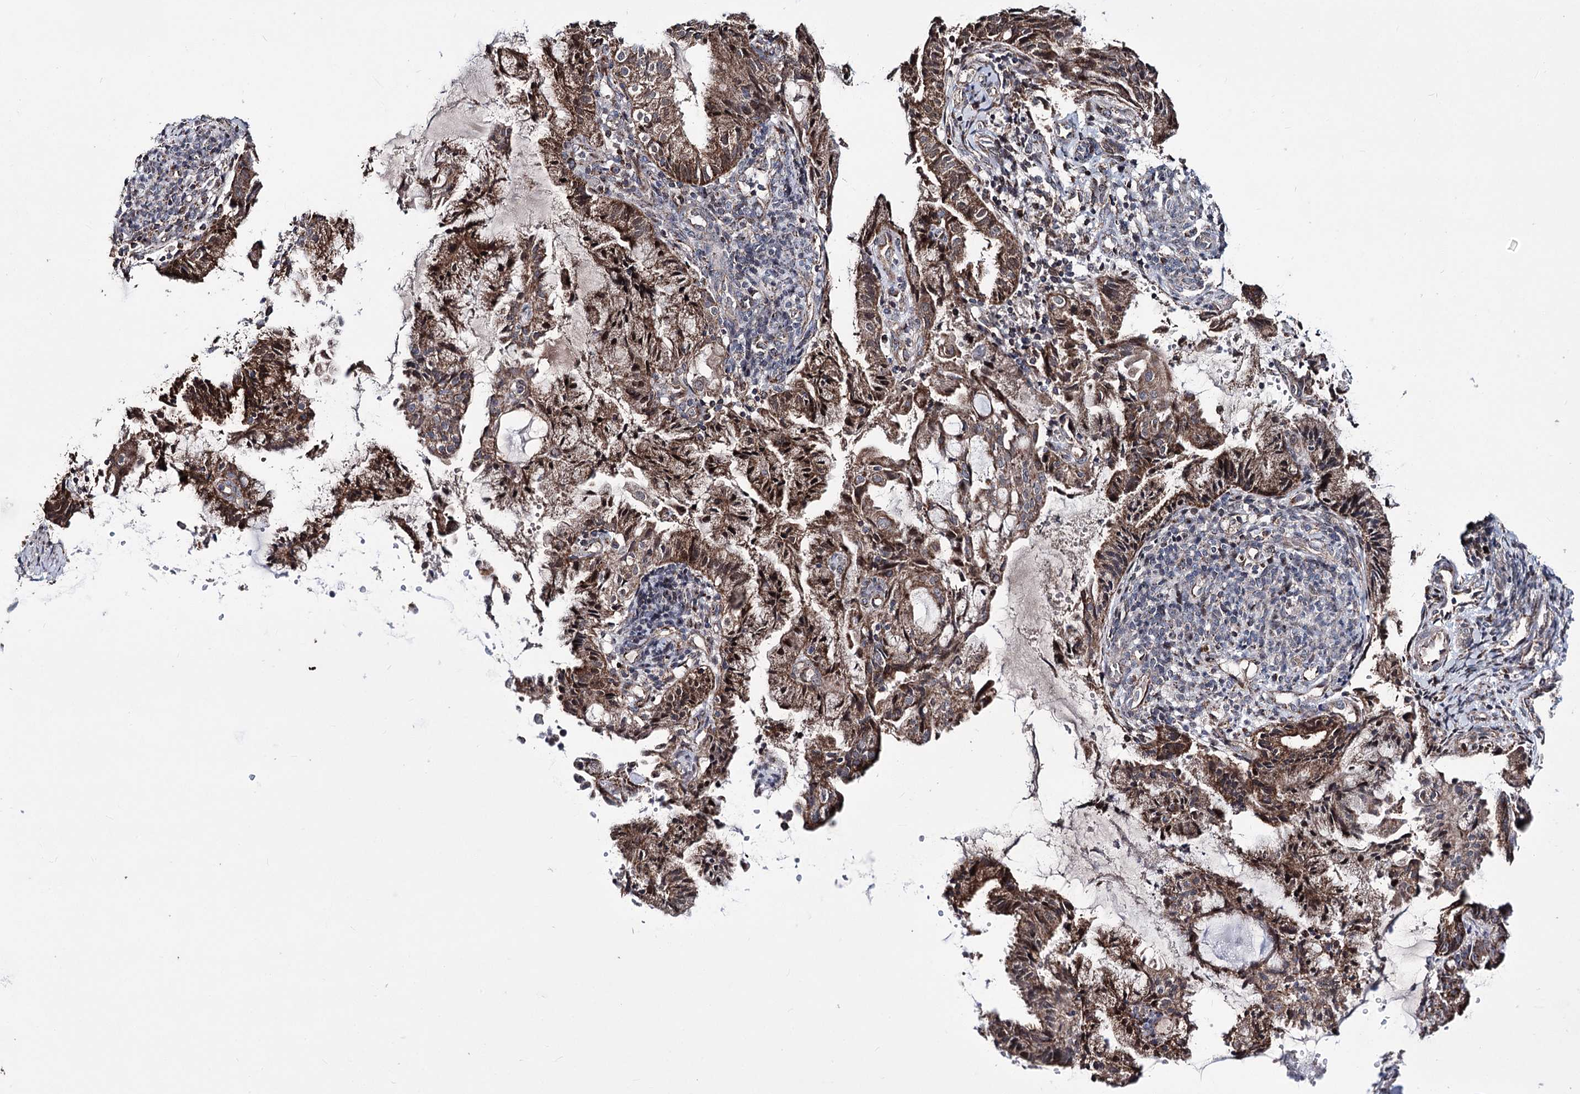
{"staining": {"intensity": "strong", "quantity": ">75%", "location": "cytoplasmic/membranous"}, "tissue": "endometrial cancer", "cell_type": "Tumor cells", "image_type": "cancer", "snomed": [{"axis": "morphology", "description": "Adenocarcinoma, NOS"}, {"axis": "topography", "description": "Endometrium"}], "caption": "Immunohistochemical staining of human adenocarcinoma (endometrial) demonstrates high levels of strong cytoplasmic/membranous protein staining in approximately >75% of tumor cells. (IHC, brightfield microscopy, high magnification).", "gene": "CREB3L4", "patient": {"sex": "female", "age": 86}}